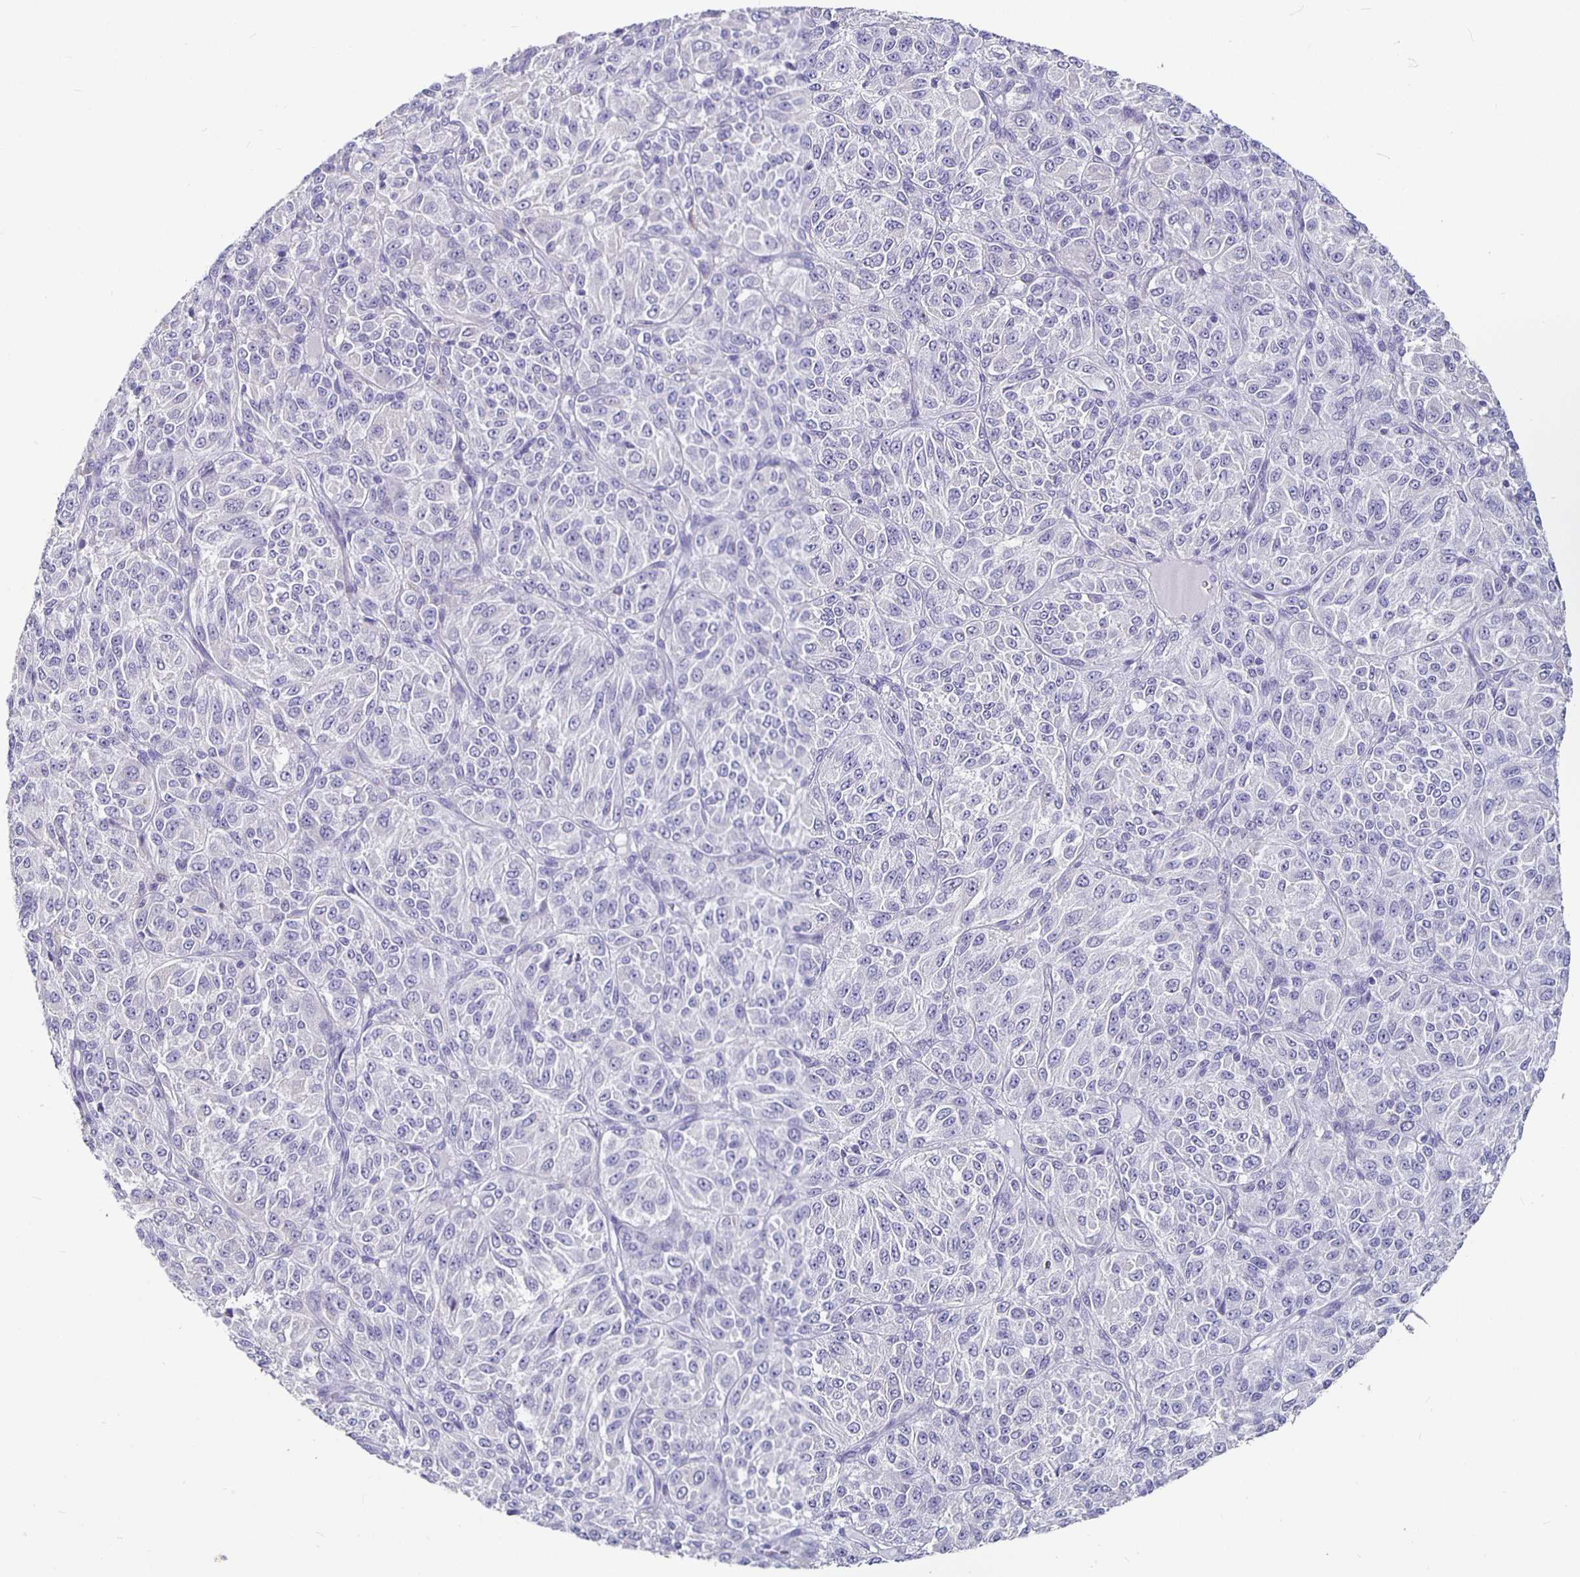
{"staining": {"intensity": "negative", "quantity": "none", "location": "none"}, "tissue": "melanoma", "cell_type": "Tumor cells", "image_type": "cancer", "snomed": [{"axis": "morphology", "description": "Malignant melanoma, Metastatic site"}, {"axis": "topography", "description": "Brain"}], "caption": "High magnification brightfield microscopy of melanoma stained with DAB (3,3'-diaminobenzidine) (brown) and counterstained with hematoxylin (blue): tumor cells show no significant positivity.", "gene": "GPX4", "patient": {"sex": "female", "age": 56}}